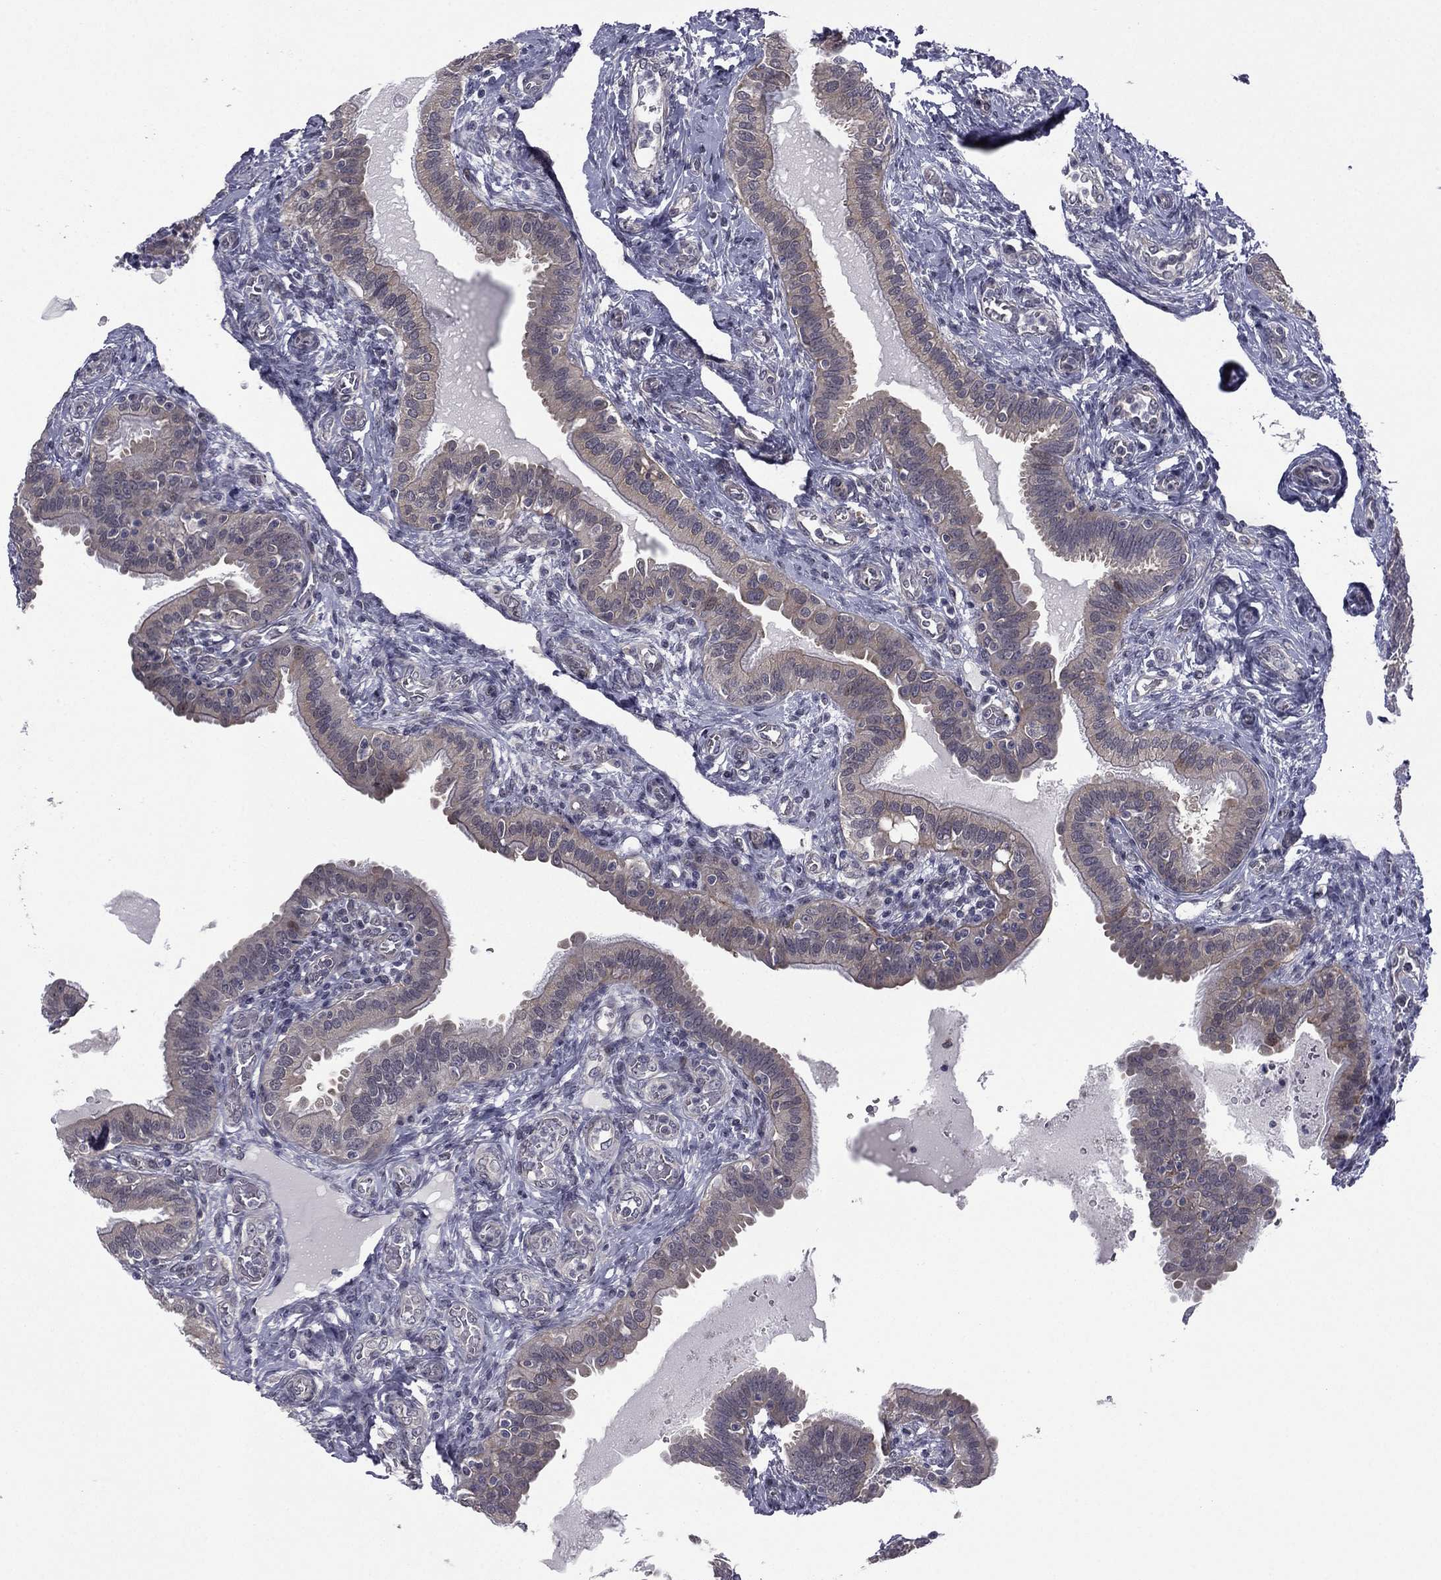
{"staining": {"intensity": "weak", "quantity": "<25%", "location": "cytoplasmic/membranous"}, "tissue": "fallopian tube", "cell_type": "Glandular cells", "image_type": "normal", "snomed": [{"axis": "morphology", "description": "Normal tissue, NOS"}, {"axis": "topography", "description": "Fallopian tube"}, {"axis": "topography", "description": "Ovary"}], "caption": "High power microscopy histopathology image of an immunohistochemistry (IHC) photomicrograph of normal fallopian tube, revealing no significant positivity in glandular cells. Brightfield microscopy of immunohistochemistry (IHC) stained with DAB (3,3'-diaminobenzidine) (brown) and hematoxylin (blue), captured at high magnification.", "gene": "ACTRT2", "patient": {"sex": "female", "age": 41}}